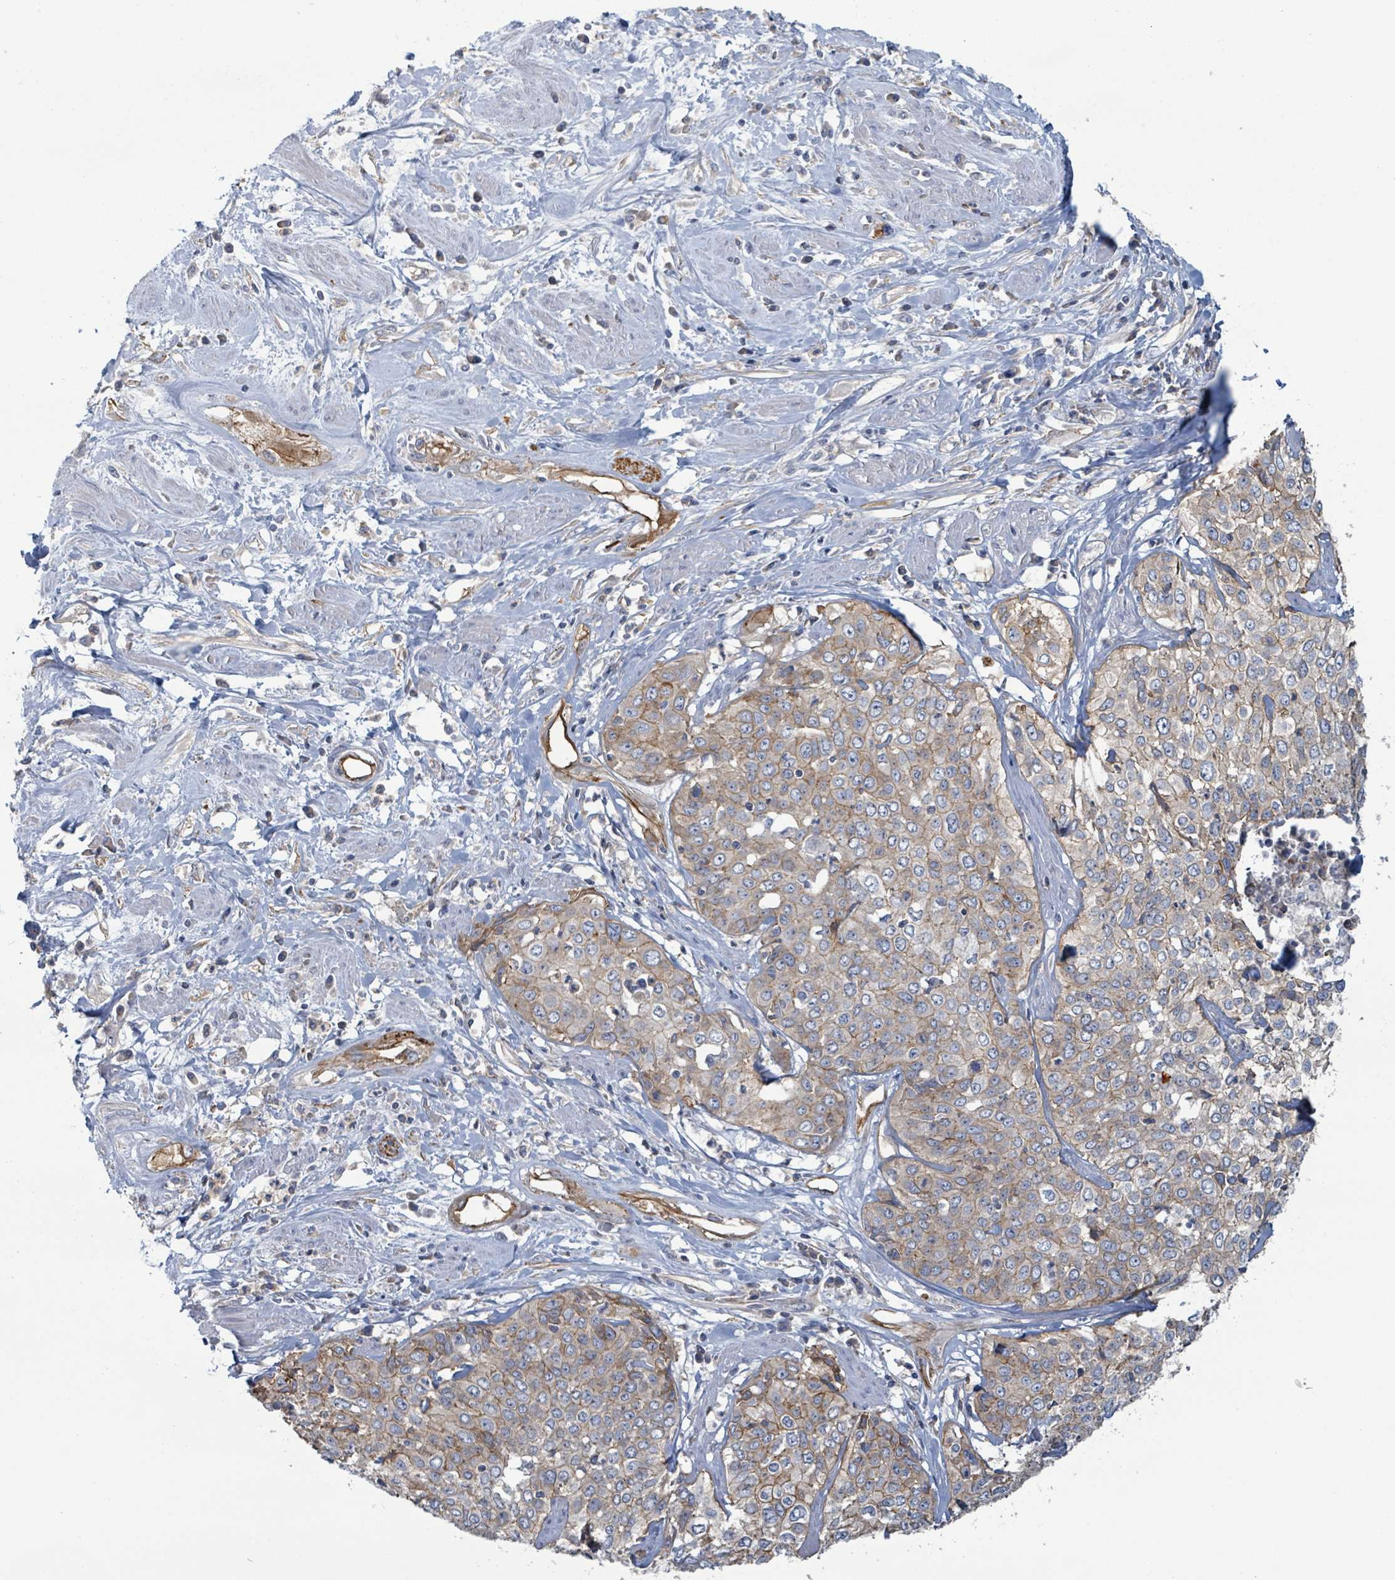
{"staining": {"intensity": "moderate", "quantity": "25%-75%", "location": "cytoplasmic/membranous"}, "tissue": "cervical cancer", "cell_type": "Tumor cells", "image_type": "cancer", "snomed": [{"axis": "morphology", "description": "Squamous cell carcinoma, NOS"}, {"axis": "topography", "description": "Cervix"}], "caption": "Cervical cancer stained with DAB immunohistochemistry displays medium levels of moderate cytoplasmic/membranous positivity in approximately 25%-75% of tumor cells.", "gene": "LDOC1", "patient": {"sex": "female", "age": 31}}